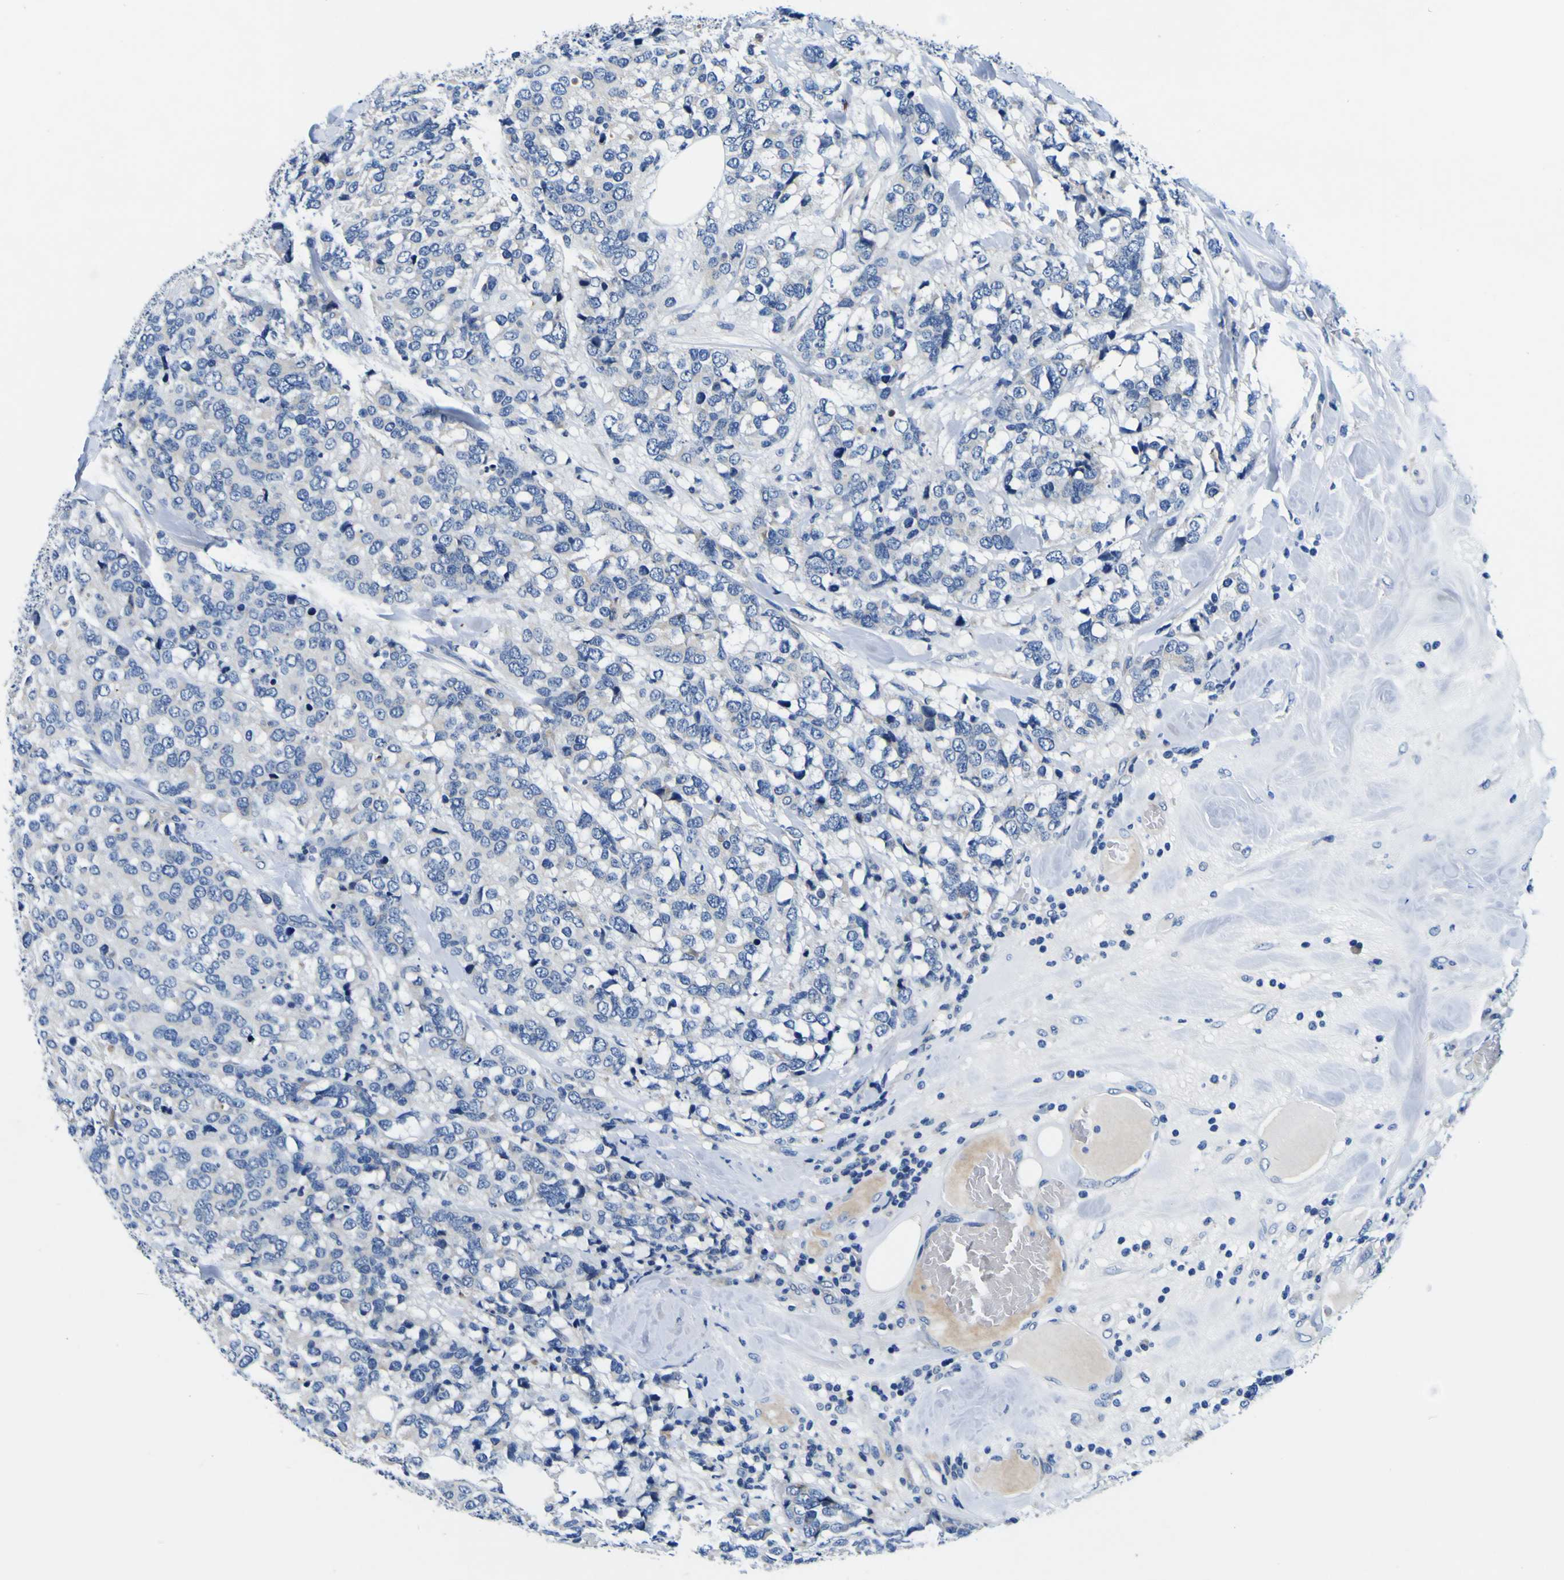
{"staining": {"intensity": "negative", "quantity": "none", "location": "none"}, "tissue": "breast cancer", "cell_type": "Tumor cells", "image_type": "cancer", "snomed": [{"axis": "morphology", "description": "Lobular carcinoma"}, {"axis": "topography", "description": "Breast"}], "caption": "The IHC photomicrograph has no significant expression in tumor cells of breast lobular carcinoma tissue.", "gene": "AGAP3", "patient": {"sex": "female", "age": 59}}